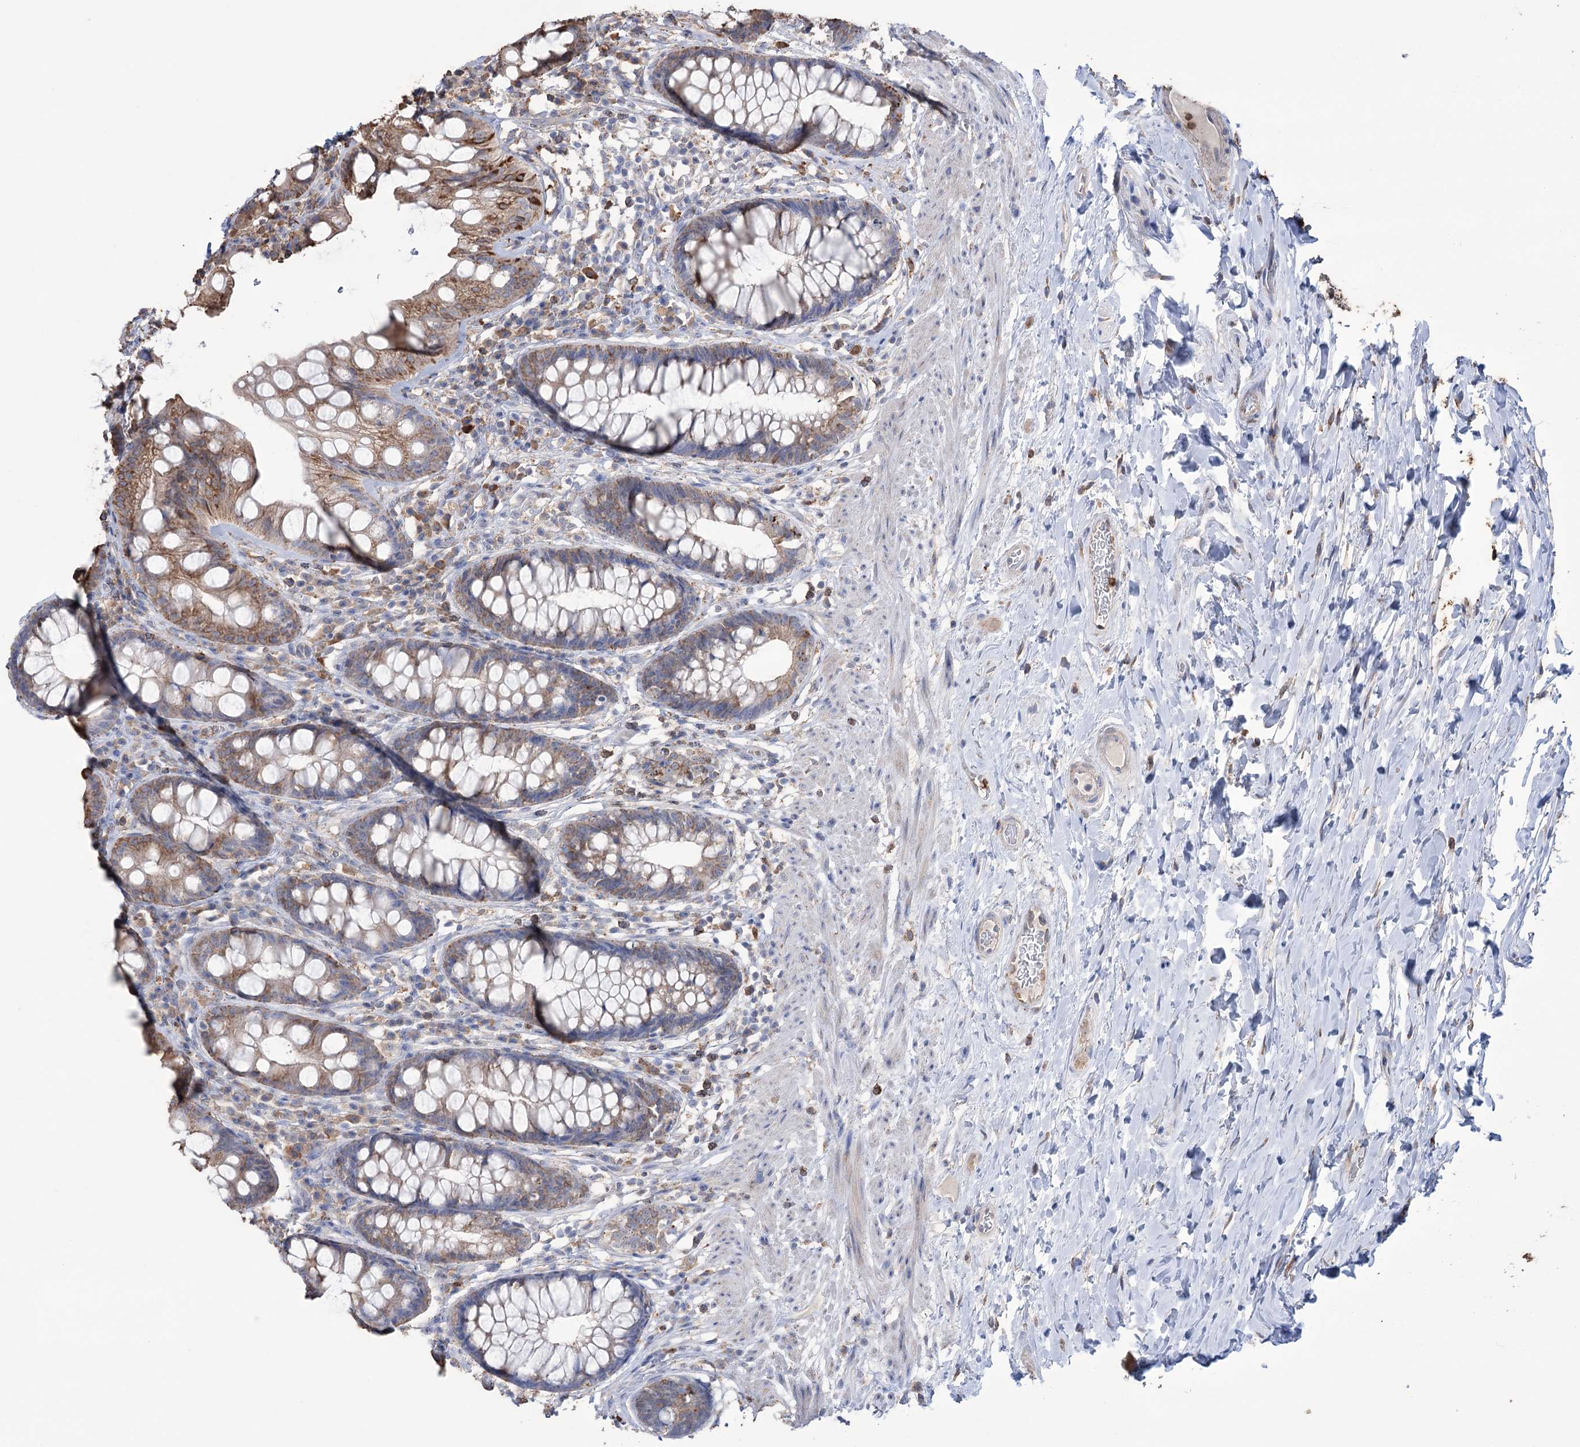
{"staining": {"intensity": "moderate", "quantity": "25%-75%", "location": "cytoplasmic/membranous"}, "tissue": "rectum", "cell_type": "Glandular cells", "image_type": "normal", "snomed": [{"axis": "morphology", "description": "Normal tissue, NOS"}, {"axis": "topography", "description": "Rectum"}], "caption": "Immunohistochemistry image of benign human rectum stained for a protein (brown), which demonstrates medium levels of moderate cytoplasmic/membranous positivity in approximately 25%-75% of glandular cells.", "gene": "TRIM71", "patient": {"sex": "male", "age": 74}}